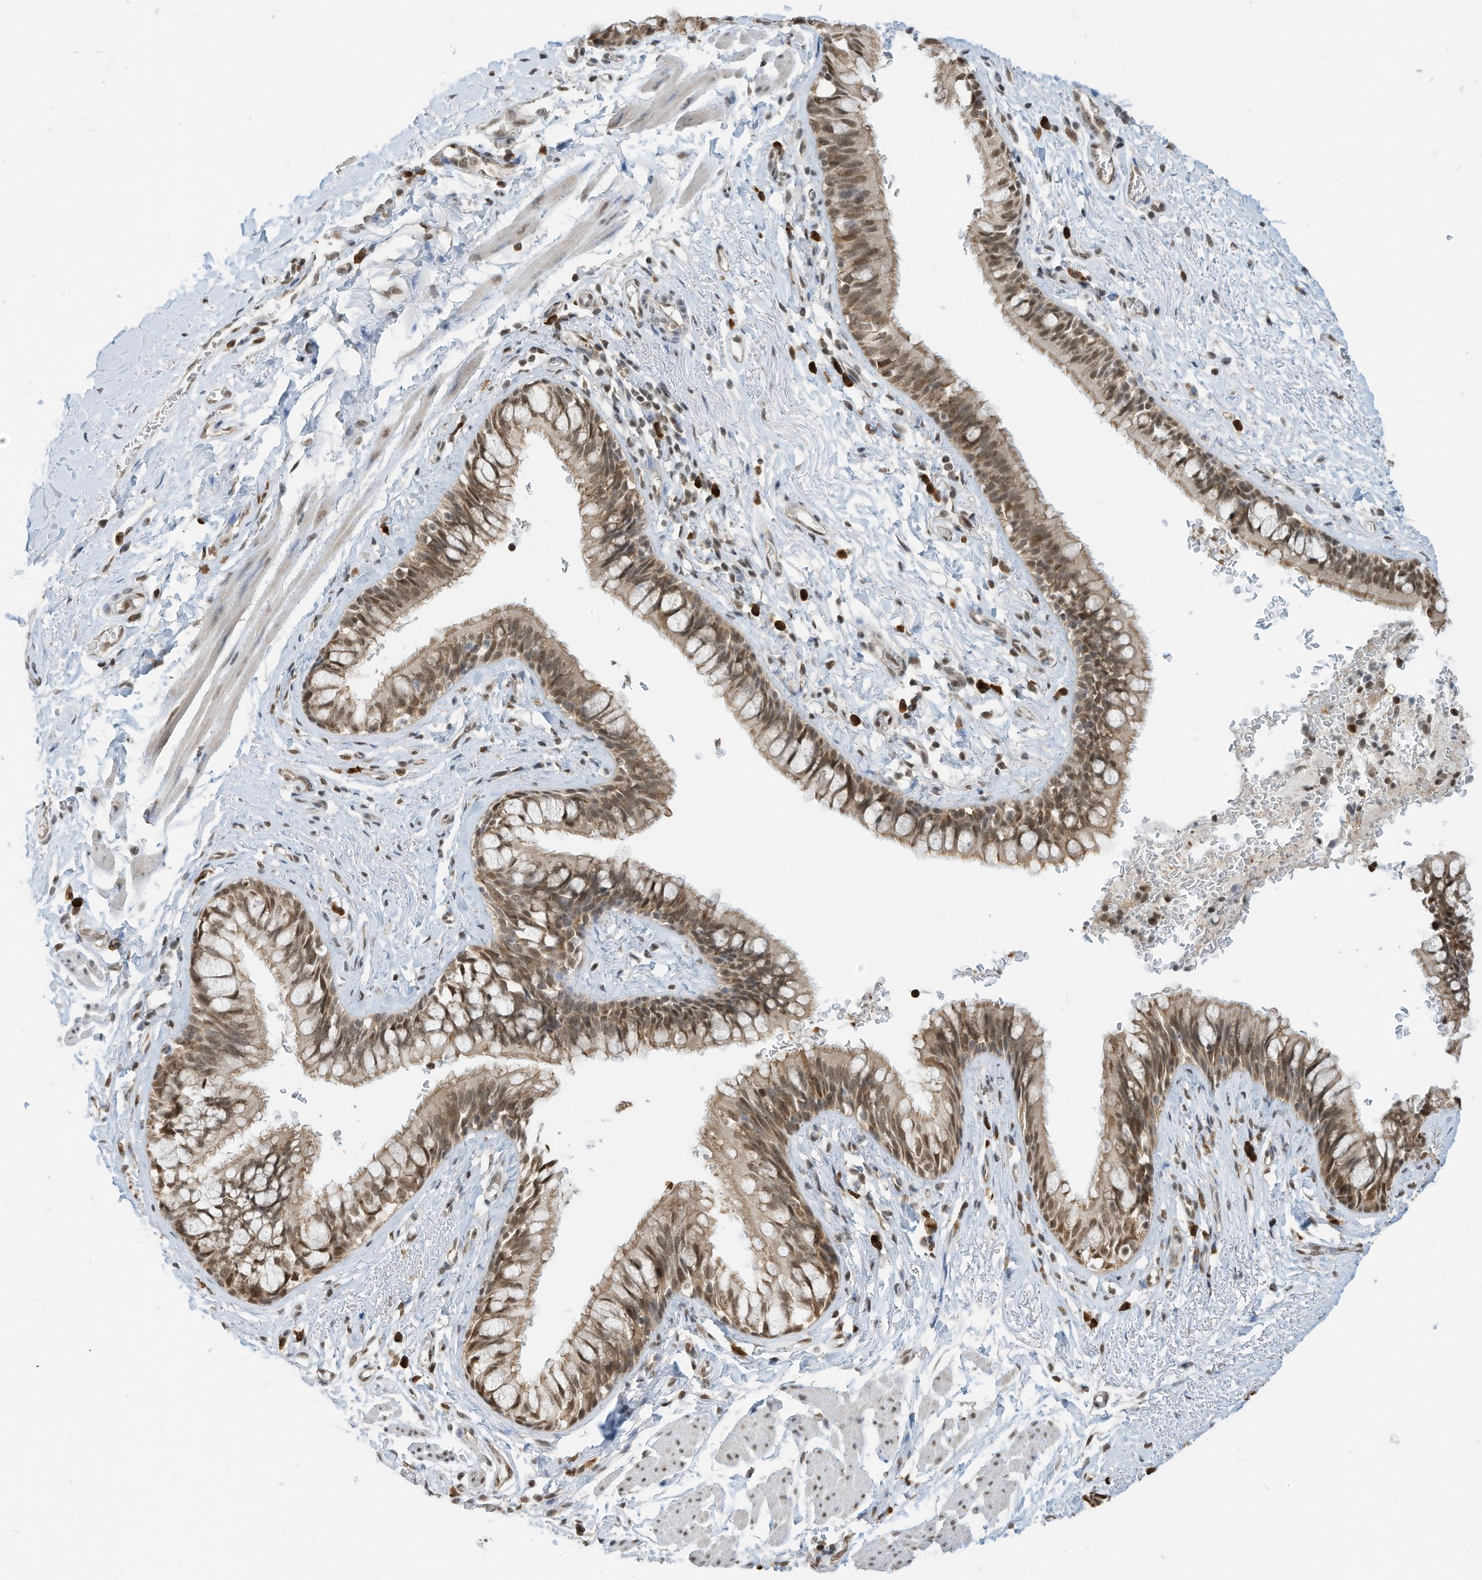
{"staining": {"intensity": "moderate", "quantity": ">75%", "location": "nuclear"}, "tissue": "bronchus", "cell_type": "Respiratory epithelial cells", "image_type": "normal", "snomed": [{"axis": "morphology", "description": "Normal tissue, NOS"}, {"axis": "topography", "description": "Cartilage tissue"}, {"axis": "topography", "description": "Bronchus"}], "caption": "Brown immunohistochemical staining in normal bronchus exhibits moderate nuclear expression in about >75% of respiratory epithelial cells. (brown staining indicates protein expression, while blue staining denotes nuclei).", "gene": "ZNF195", "patient": {"sex": "female", "age": 36}}